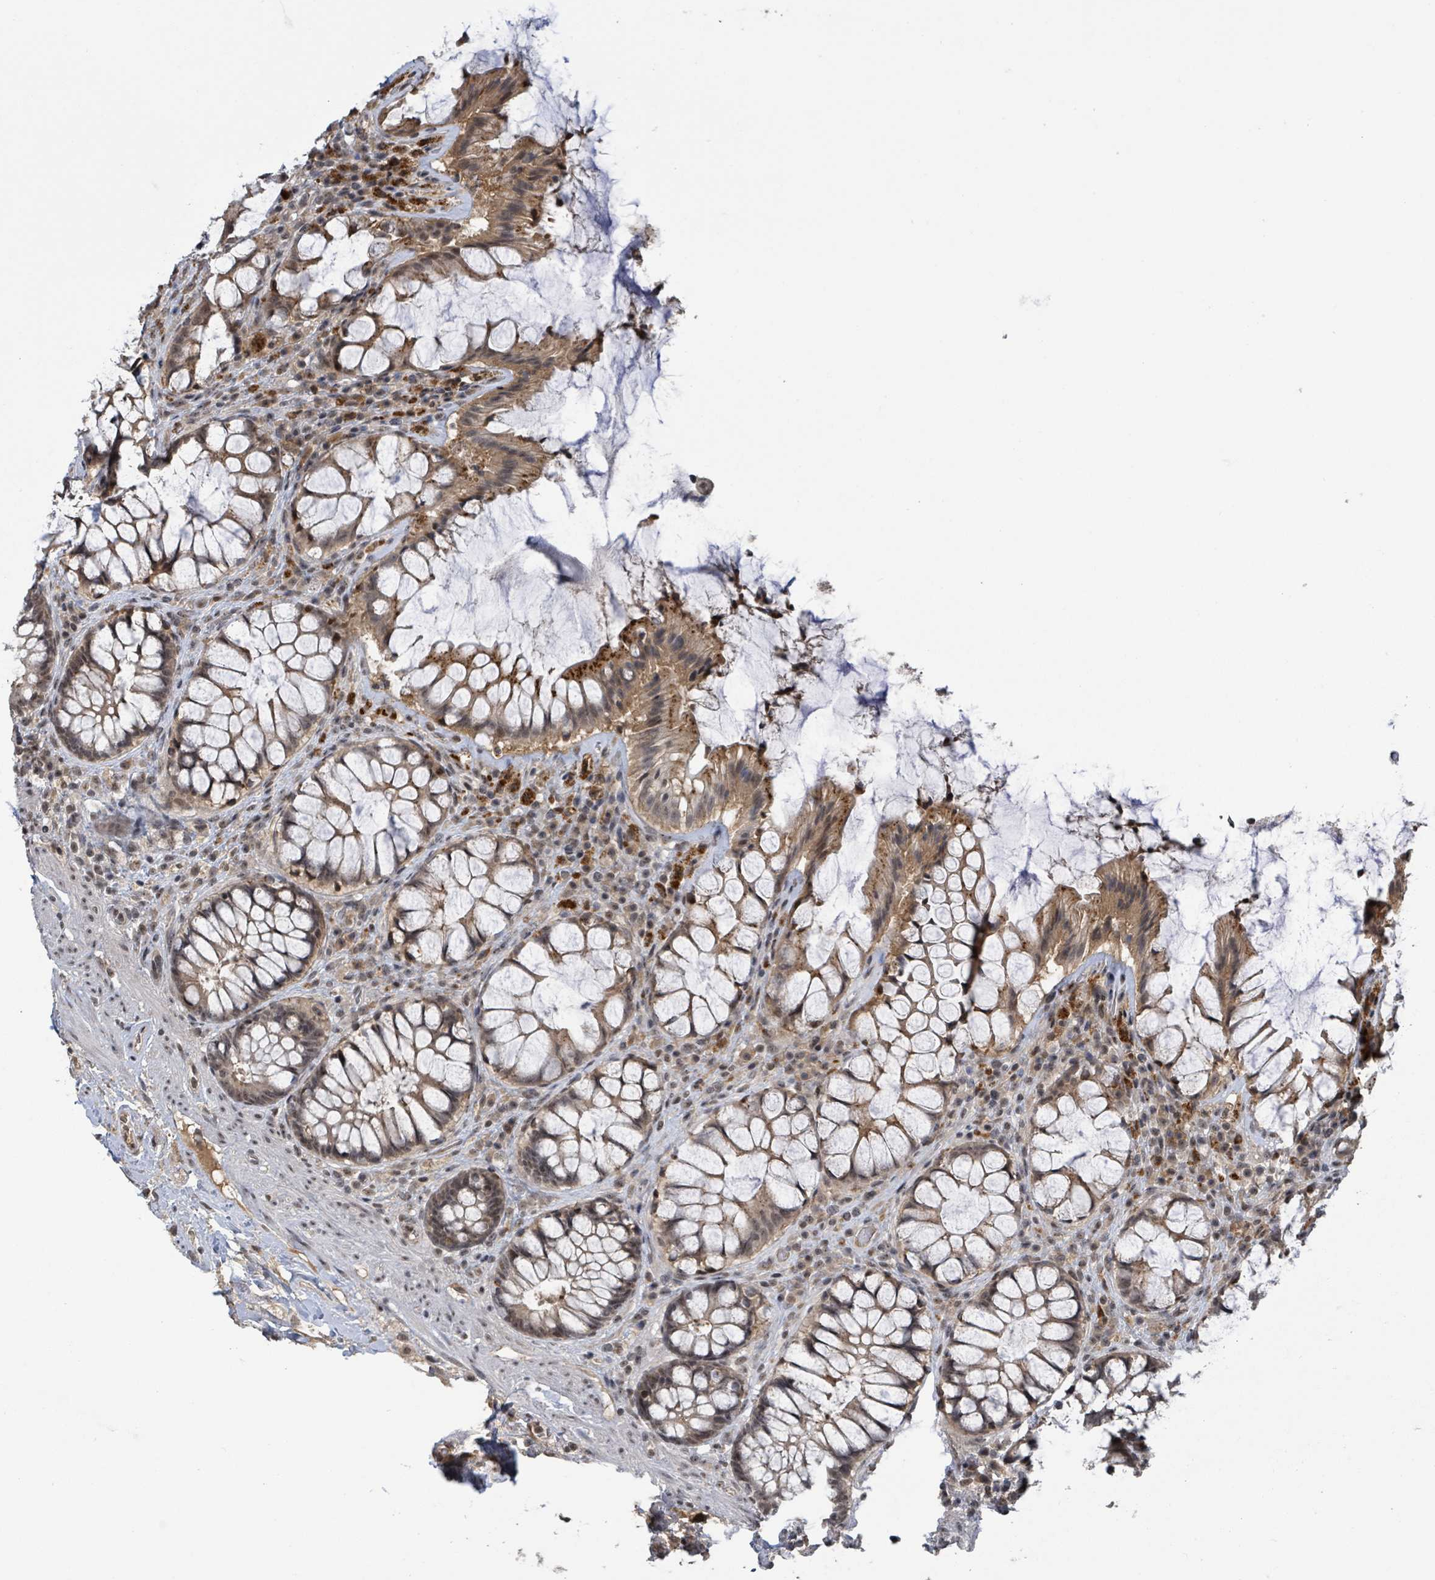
{"staining": {"intensity": "moderate", "quantity": ">75%", "location": "cytoplasmic/membranous,nuclear"}, "tissue": "rectum", "cell_type": "Glandular cells", "image_type": "normal", "snomed": [{"axis": "morphology", "description": "Normal tissue, NOS"}, {"axis": "topography", "description": "Rectum"}], "caption": "Brown immunohistochemical staining in normal human rectum displays moderate cytoplasmic/membranous,nuclear positivity in about >75% of glandular cells. The protein is shown in brown color, while the nuclei are stained blue.", "gene": "ZBTB14", "patient": {"sex": "female", "age": 58}}